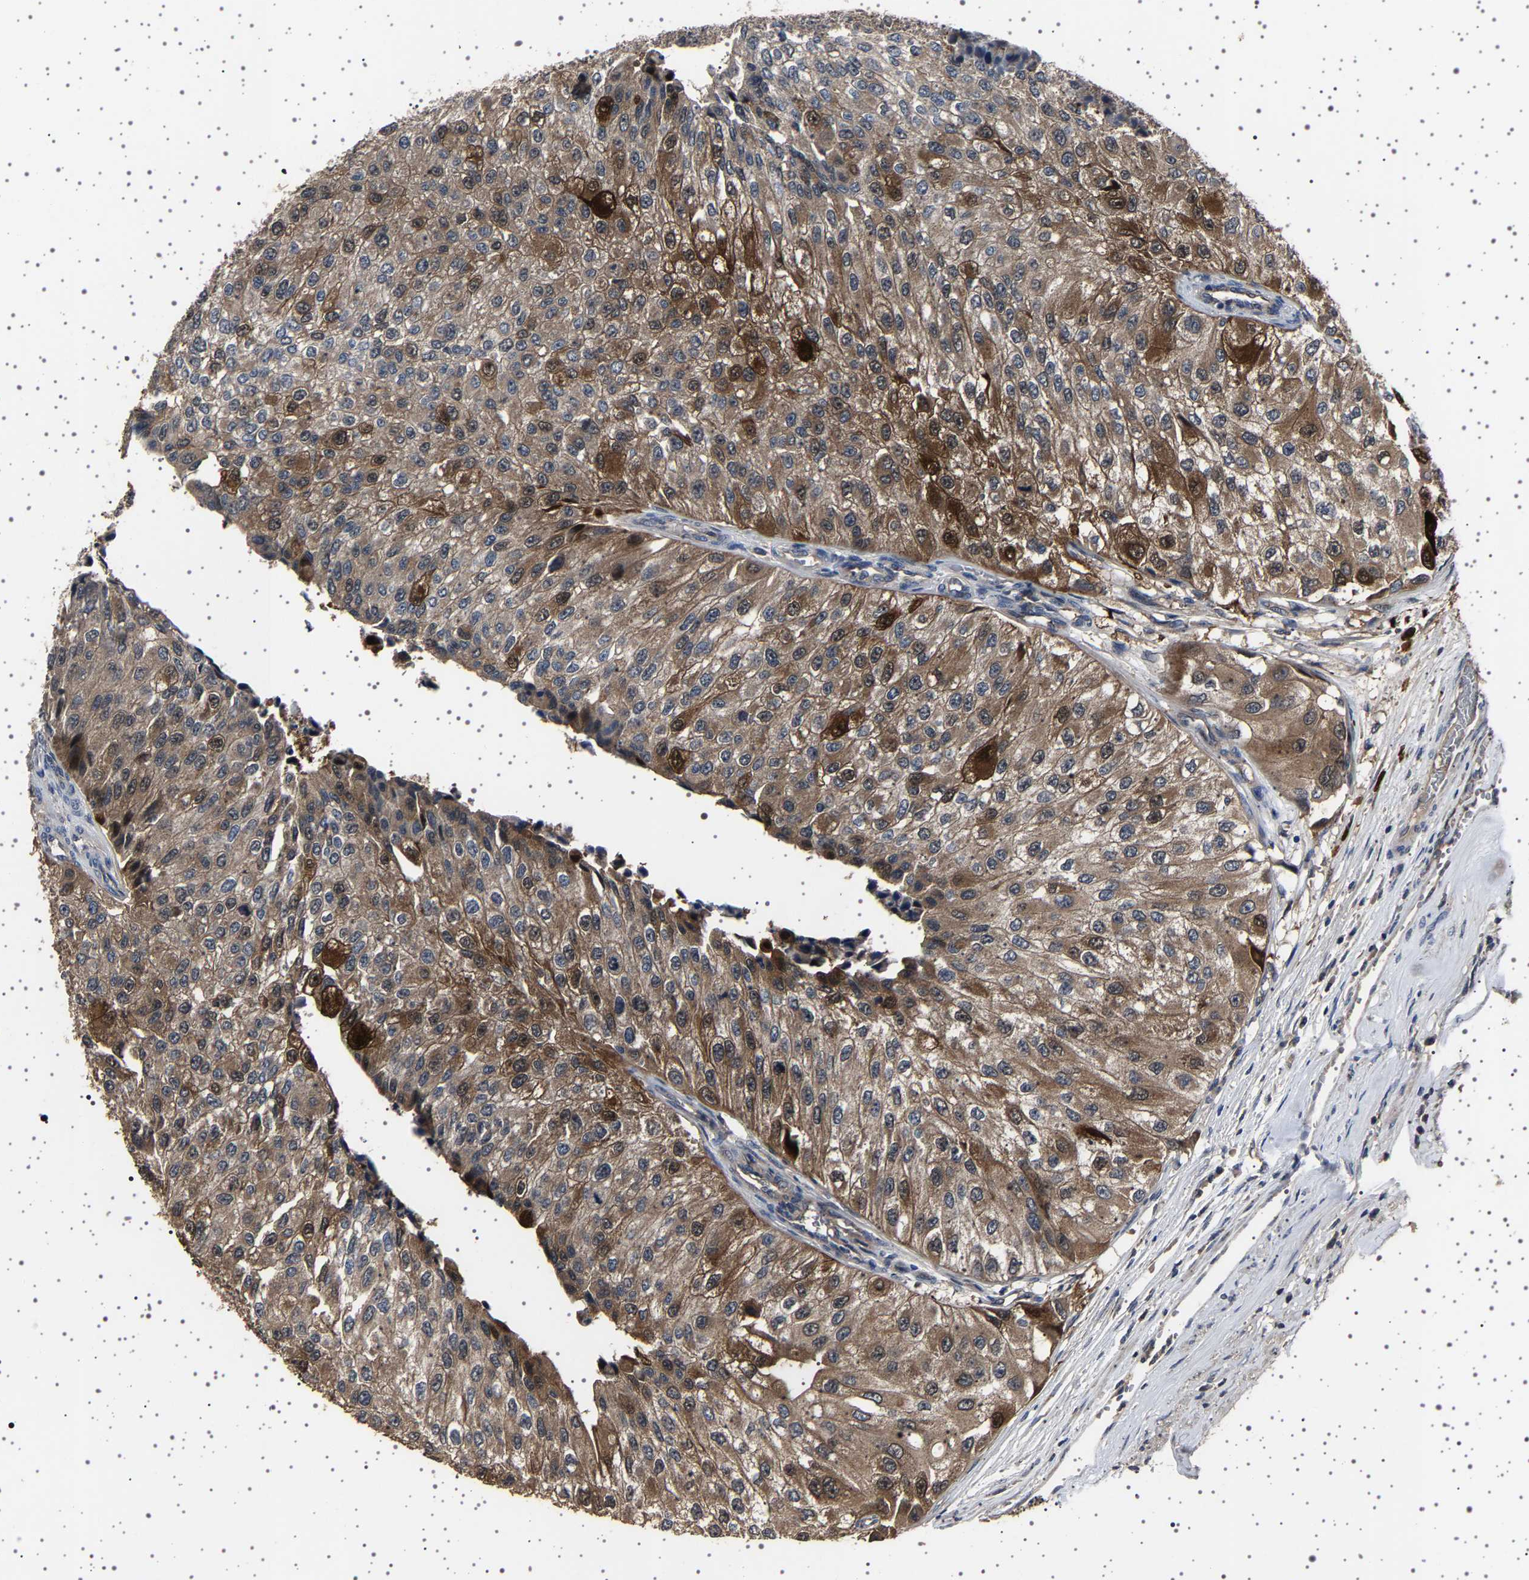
{"staining": {"intensity": "moderate", "quantity": ">75%", "location": "cytoplasmic/membranous"}, "tissue": "urothelial cancer", "cell_type": "Tumor cells", "image_type": "cancer", "snomed": [{"axis": "morphology", "description": "Urothelial carcinoma, High grade"}, {"axis": "topography", "description": "Kidney"}, {"axis": "topography", "description": "Urinary bladder"}], "caption": "Immunohistochemical staining of human high-grade urothelial carcinoma reveals medium levels of moderate cytoplasmic/membranous expression in approximately >75% of tumor cells.", "gene": "NCKAP1", "patient": {"sex": "male", "age": 77}}